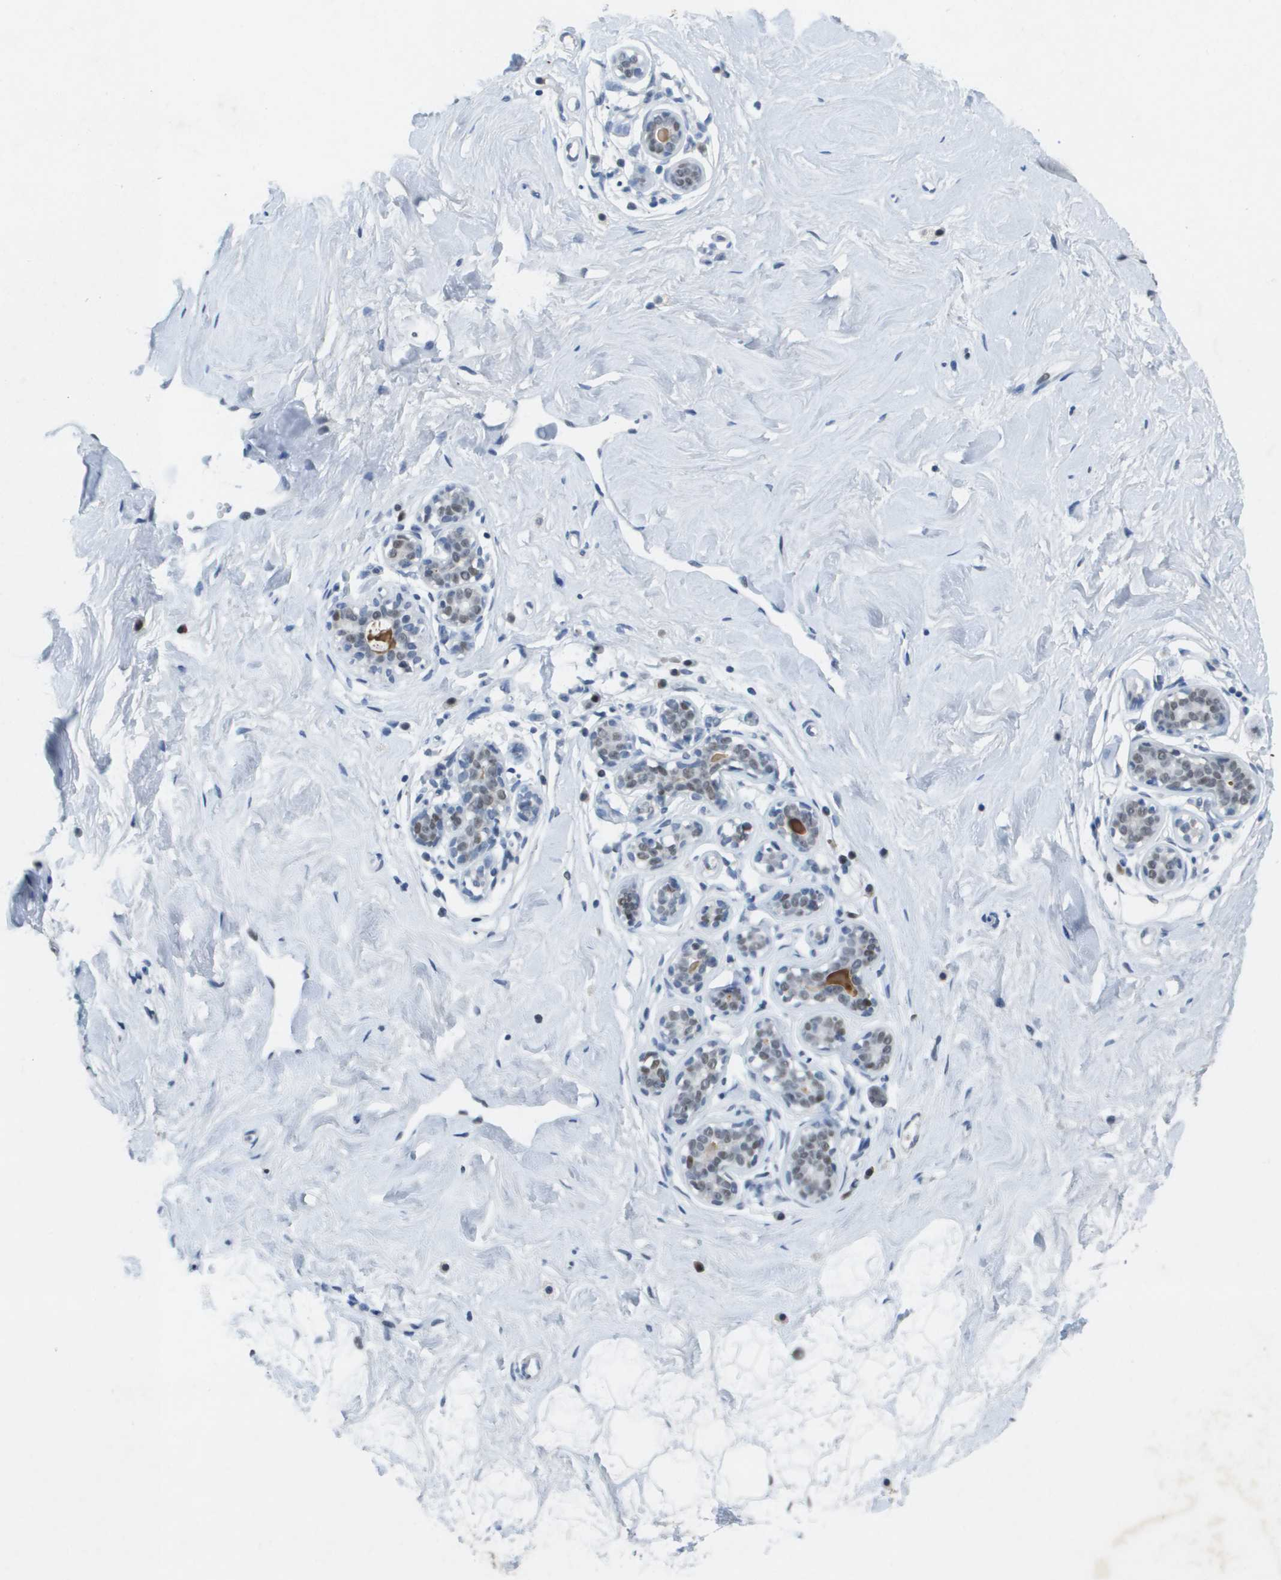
{"staining": {"intensity": "negative", "quantity": "none", "location": "none"}, "tissue": "breast", "cell_type": "Adipocytes", "image_type": "normal", "snomed": [{"axis": "morphology", "description": "Normal tissue, NOS"}, {"axis": "topography", "description": "Breast"}], "caption": "Immunohistochemistry of normal breast shows no positivity in adipocytes. (Stains: DAB immunohistochemistry with hematoxylin counter stain, Microscopy: brightfield microscopy at high magnification).", "gene": "TP53RK", "patient": {"sex": "female", "age": 23}}